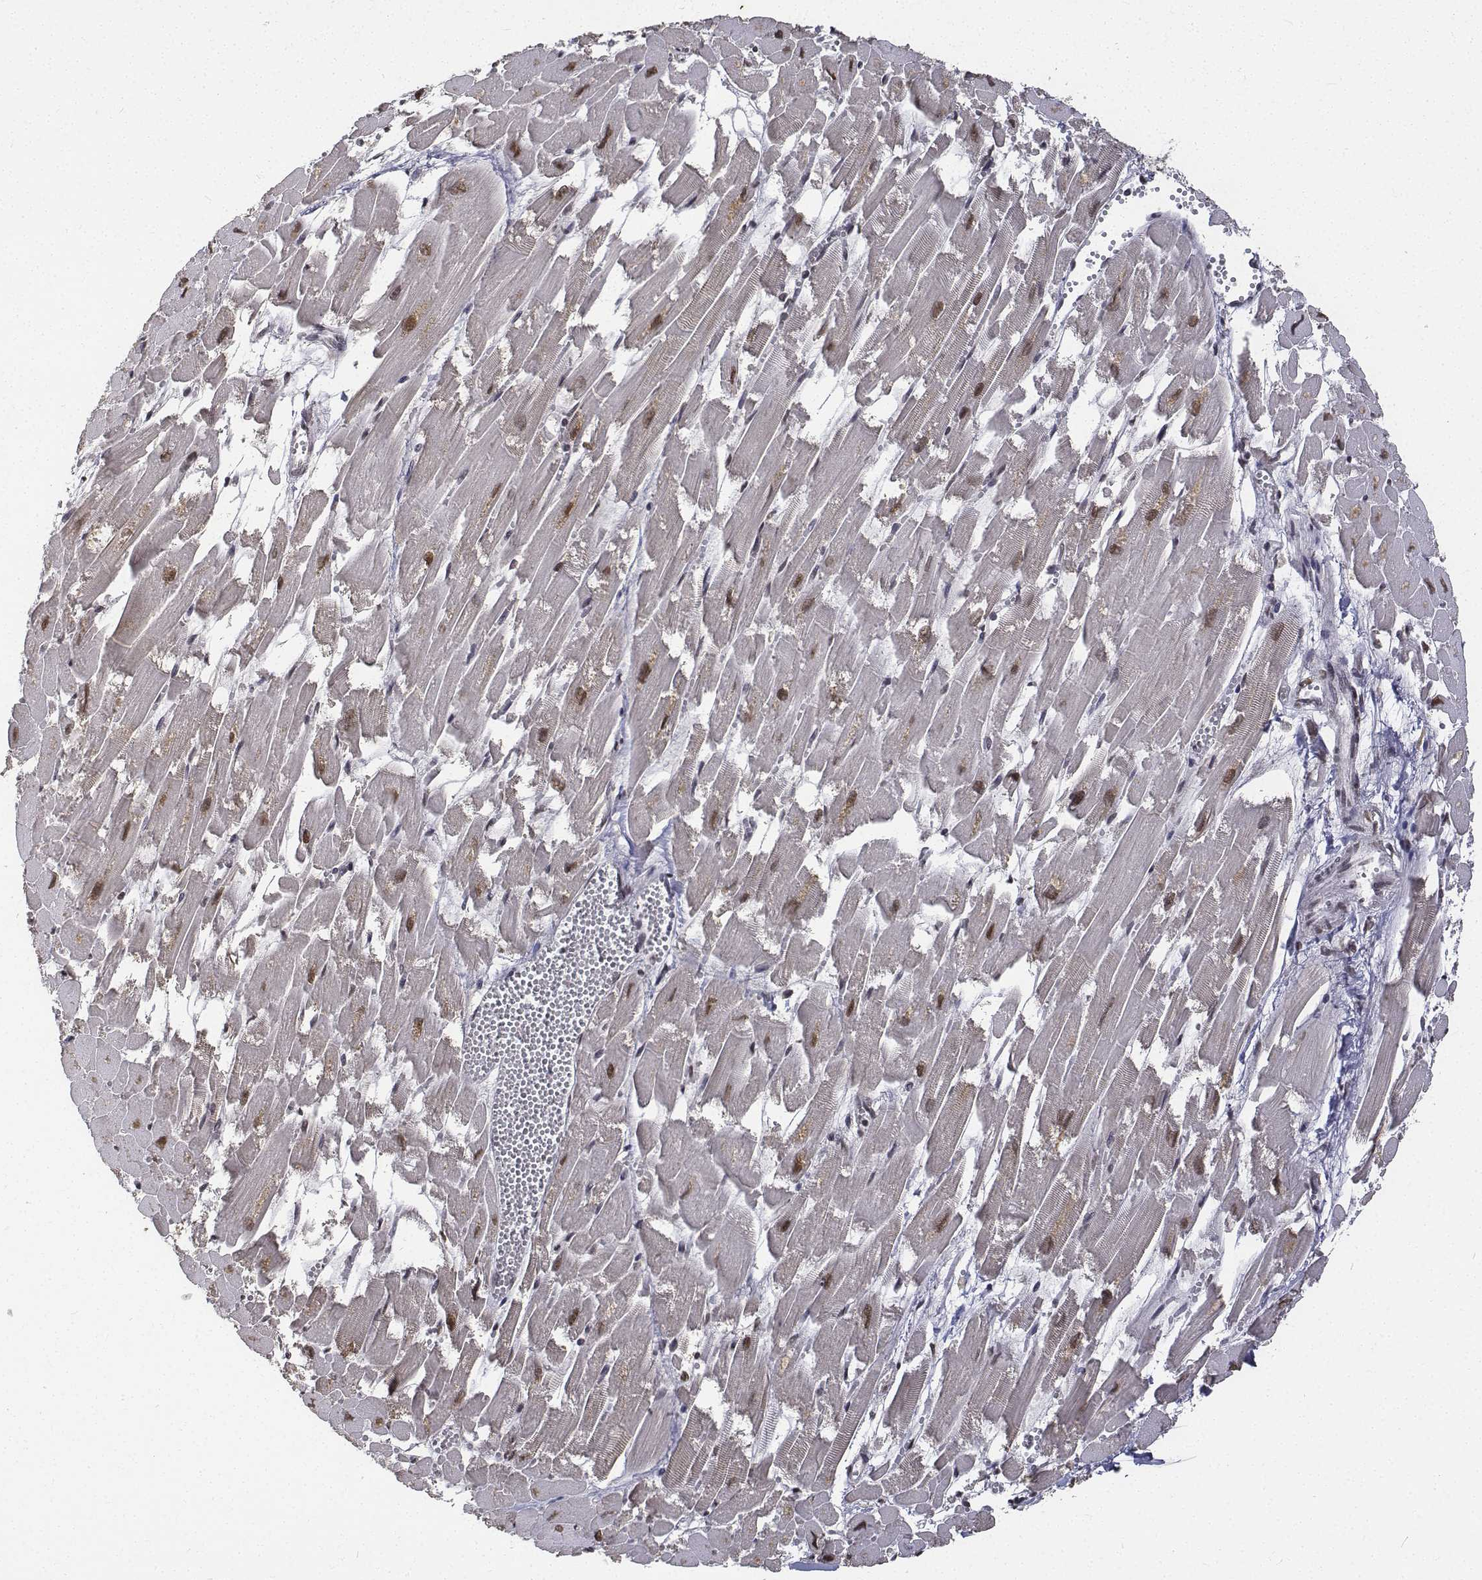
{"staining": {"intensity": "strong", "quantity": "25%-75%", "location": "nuclear"}, "tissue": "heart muscle", "cell_type": "Cardiomyocytes", "image_type": "normal", "snomed": [{"axis": "morphology", "description": "Normal tissue, NOS"}, {"axis": "topography", "description": "Heart"}], "caption": "Immunohistochemical staining of benign heart muscle reveals strong nuclear protein positivity in about 25%-75% of cardiomyocytes.", "gene": "ATRX", "patient": {"sex": "female", "age": 52}}